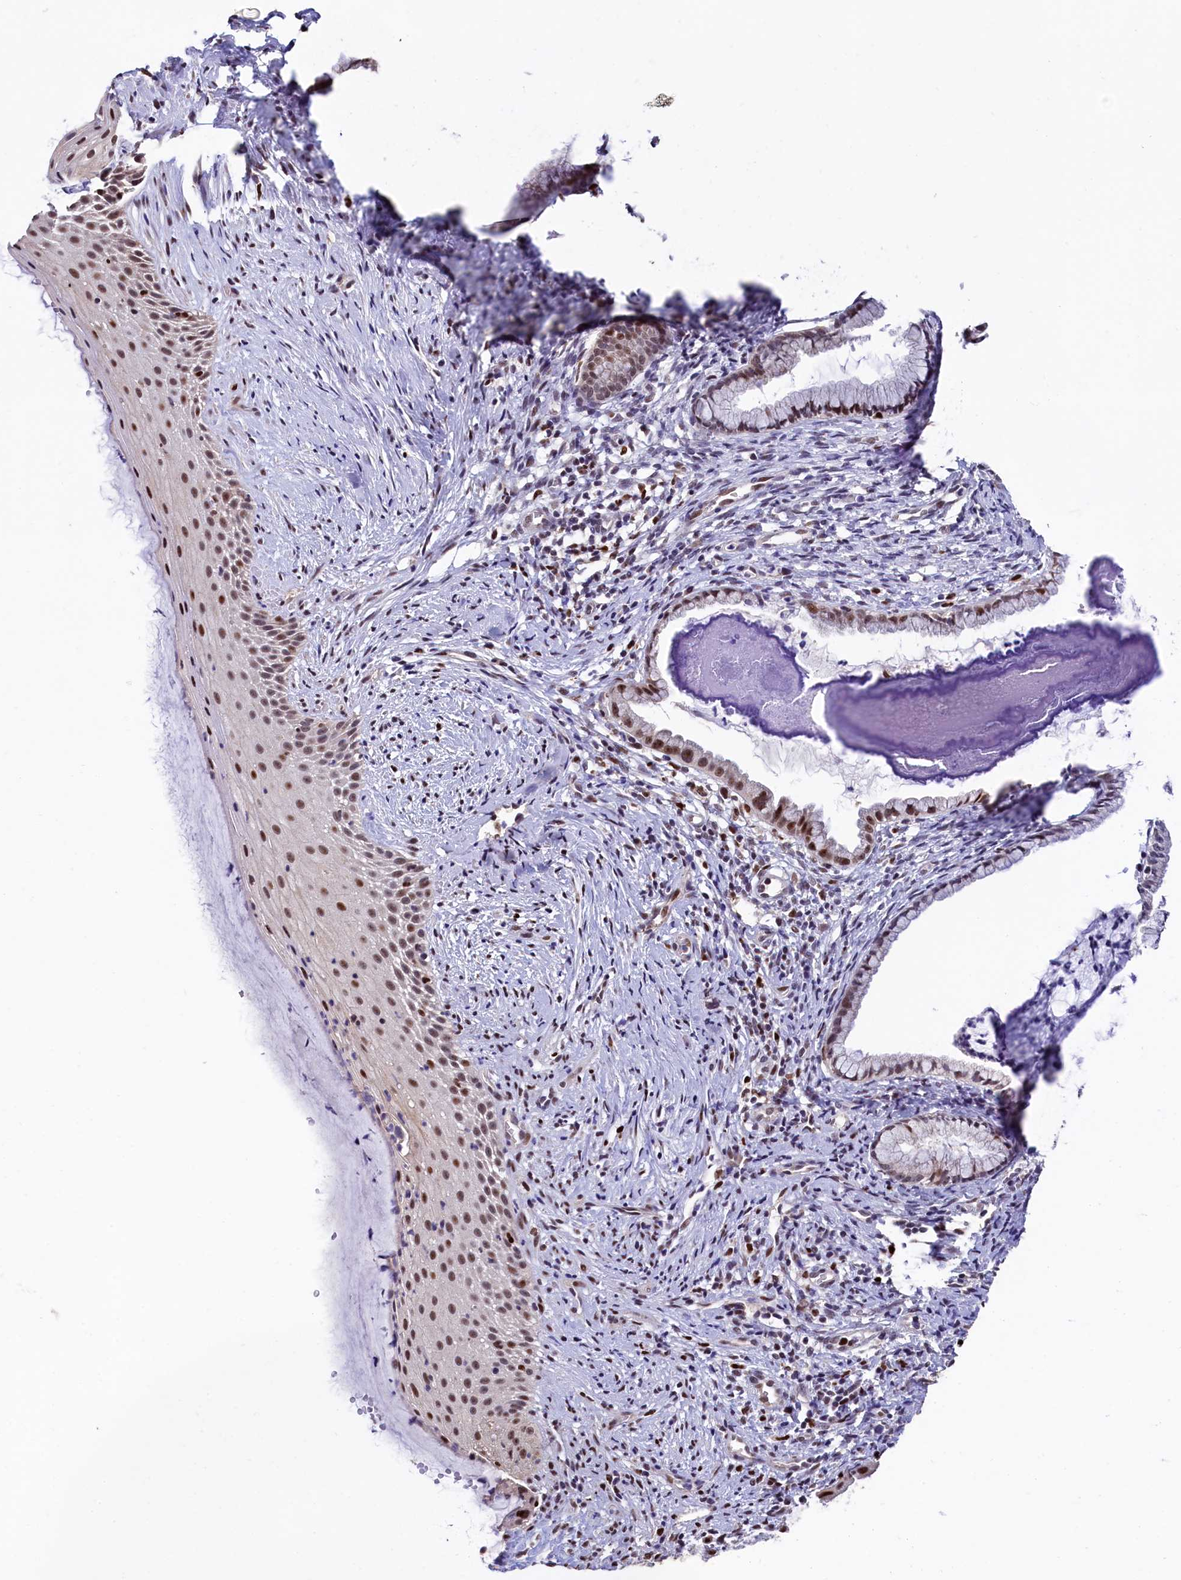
{"staining": {"intensity": "moderate", "quantity": ">75%", "location": "nuclear"}, "tissue": "cervix", "cell_type": "Glandular cells", "image_type": "normal", "snomed": [{"axis": "morphology", "description": "Normal tissue, NOS"}, {"axis": "topography", "description": "Cervix"}], "caption": "Cervix was stained to show a protein in brown. There is medium levels of moderate nuclear expression in about >75% of glandular cells. The protein of interest is stained brown, and the nuclei are stained in blue (DAB IHC with brightfield microscopy, high magnification).", "gene": "HECTD4", "patient": {"sex": "female", "age": 36}}